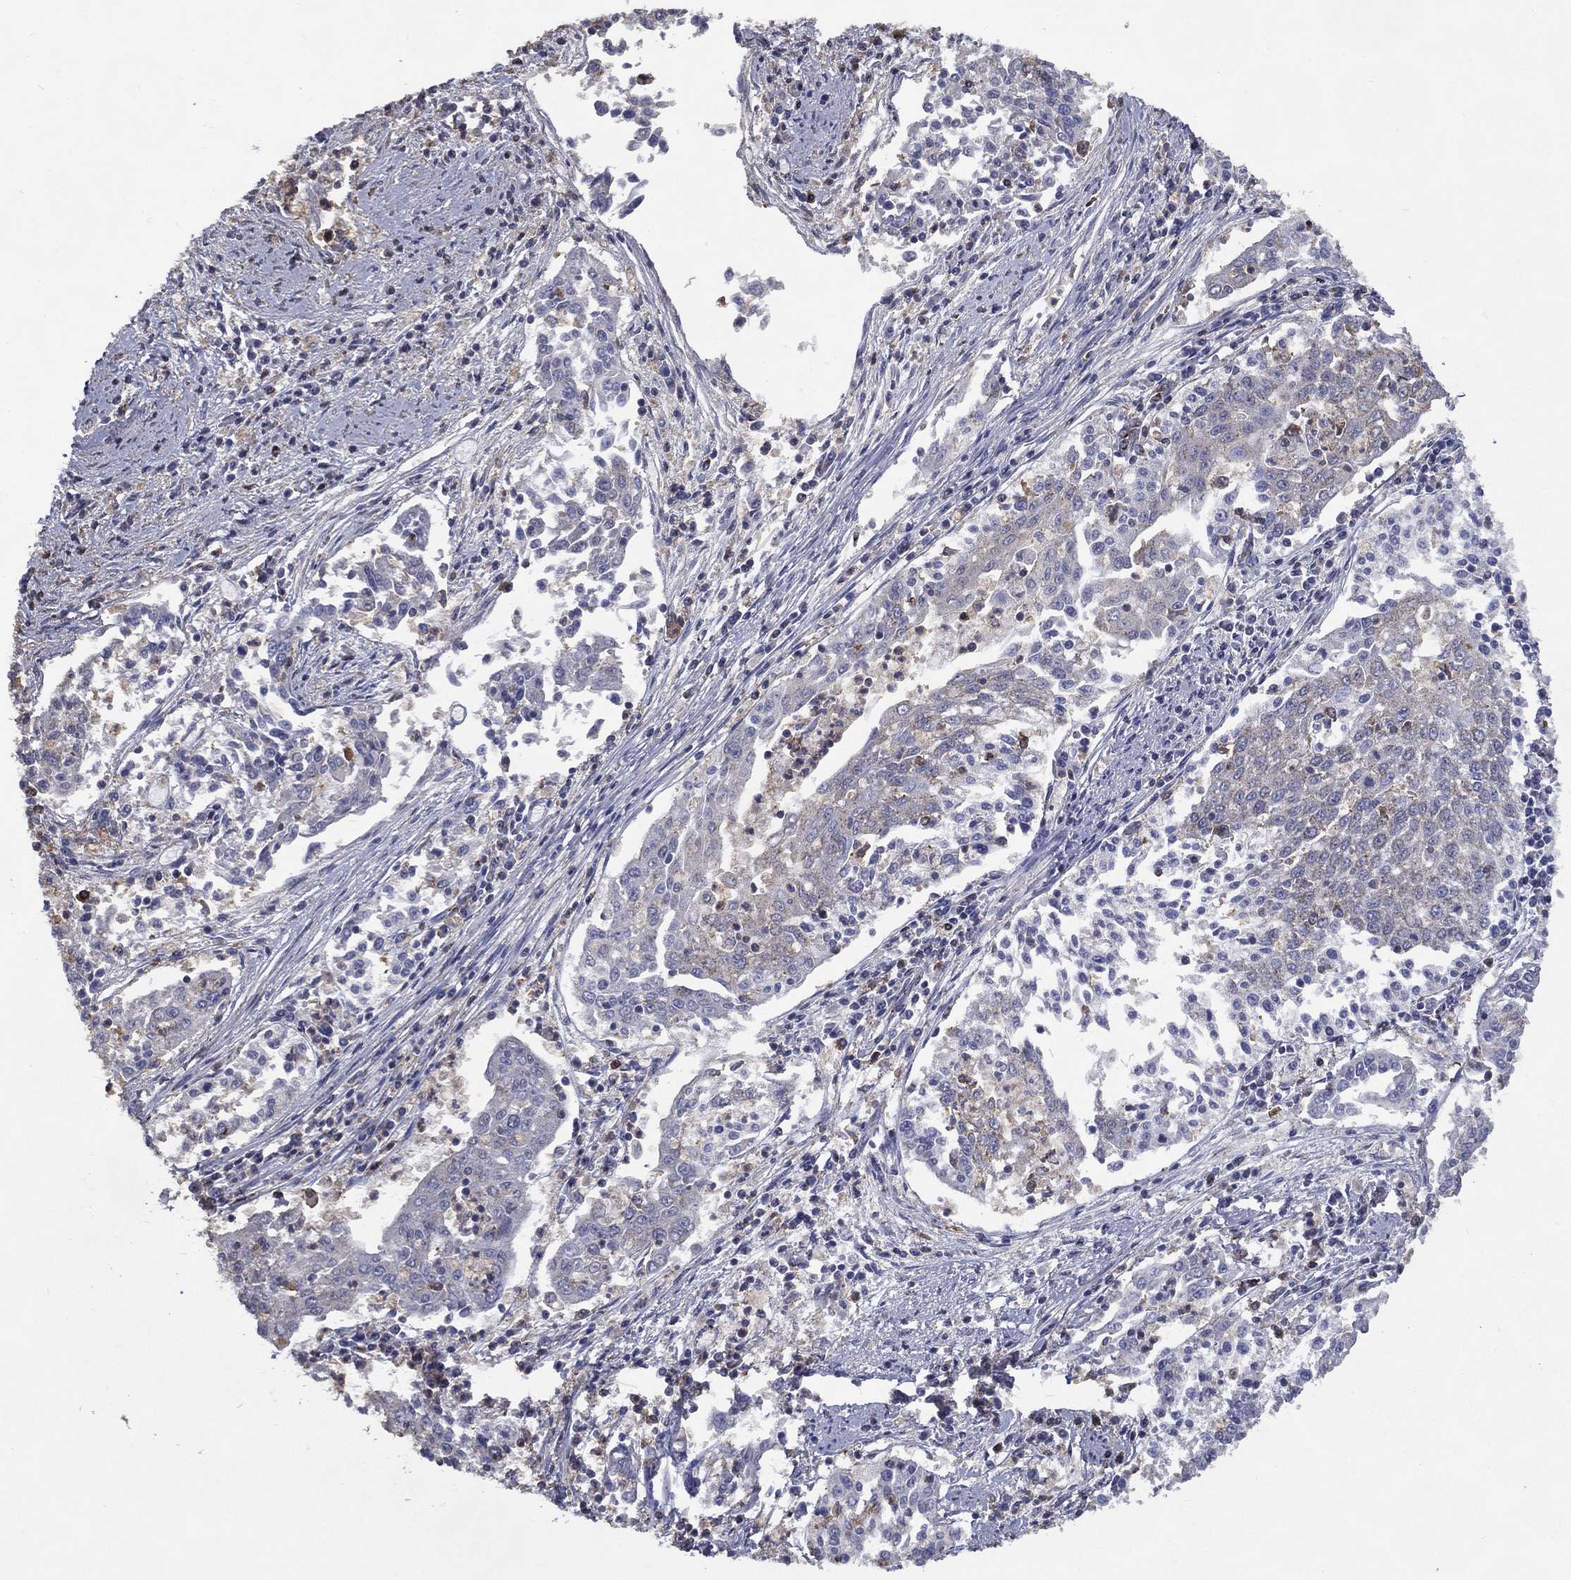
{"staining": {"intensity": "negative", "quantity": "none", "location": "none"}, "tissue": "cervical cancer", "cell_type": "Tumor cells", "image_type": "cancer", "snomed": [{"axis": "morphology", "description": "Squamous cell carcinoma, NOS"}, {"axis": "topography", "description": "Cervix"}], "caption": "Immunohistochemical staining of cervical cancer exhibits no significant staining in tumor cells. Nuclei are stained in blue.", "gene": "GPR183", "patient": {"sex": "female", "age": 41}}